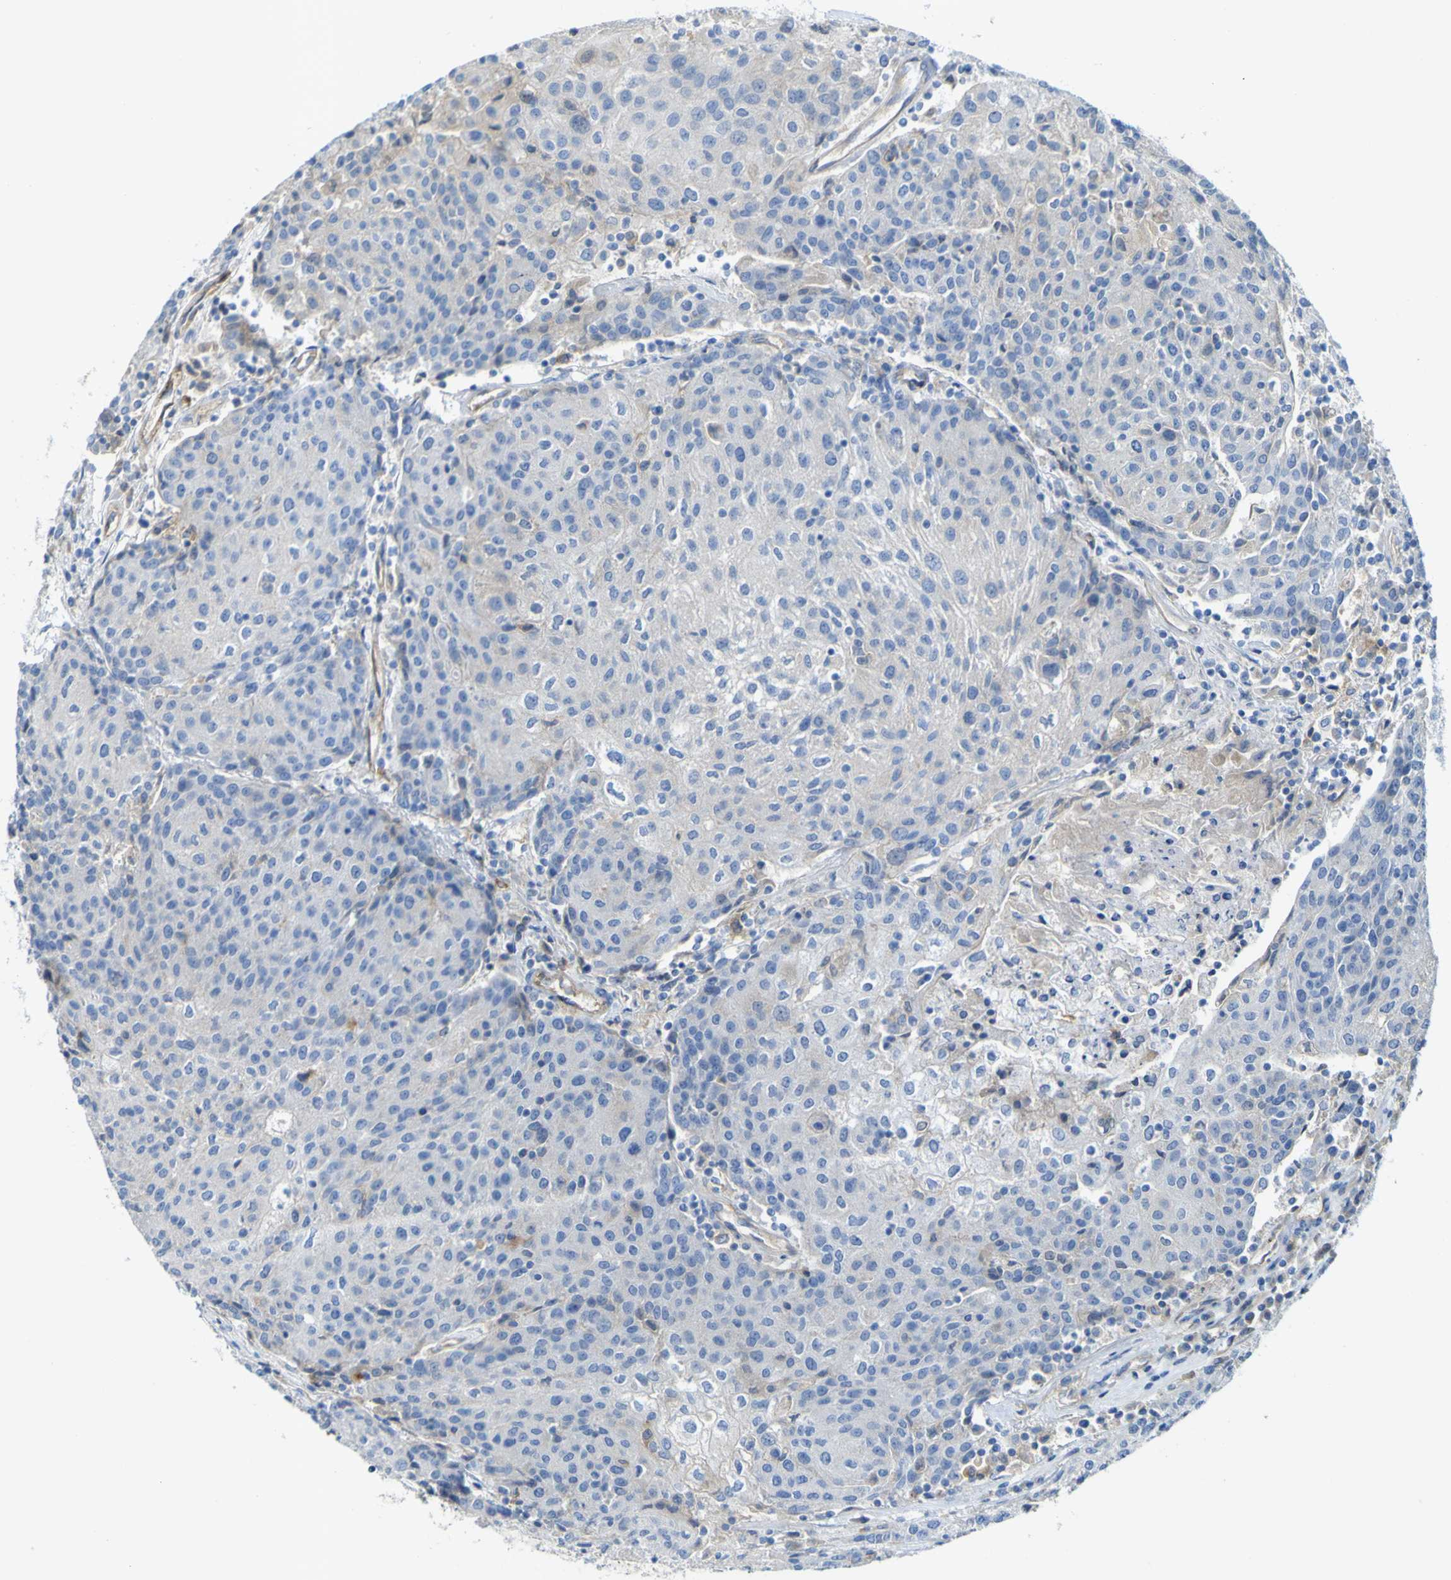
{"staining": {"intensity": "negative", "quantity": "none", "location": "none"}, "tissue": "urothelial cancer", "cell_type": "Tumor cells", "image_type": "cancer", "snomed": [{"axis": "morphology", "description": "Urothelial carcinoma, High grade"}, {"axis": "topography", "description": "Urinary bladder"}], "caption": "Immunohistochemistry (IHC) micrograph of neoplastic tissue: human urothelial cancer stained with DAB (3,3'-diaminobenzidine) exhibits no significant protein positivity in tumor cells.", "gene": "CD93", "patient": {"sex": "female", "age": 85}}